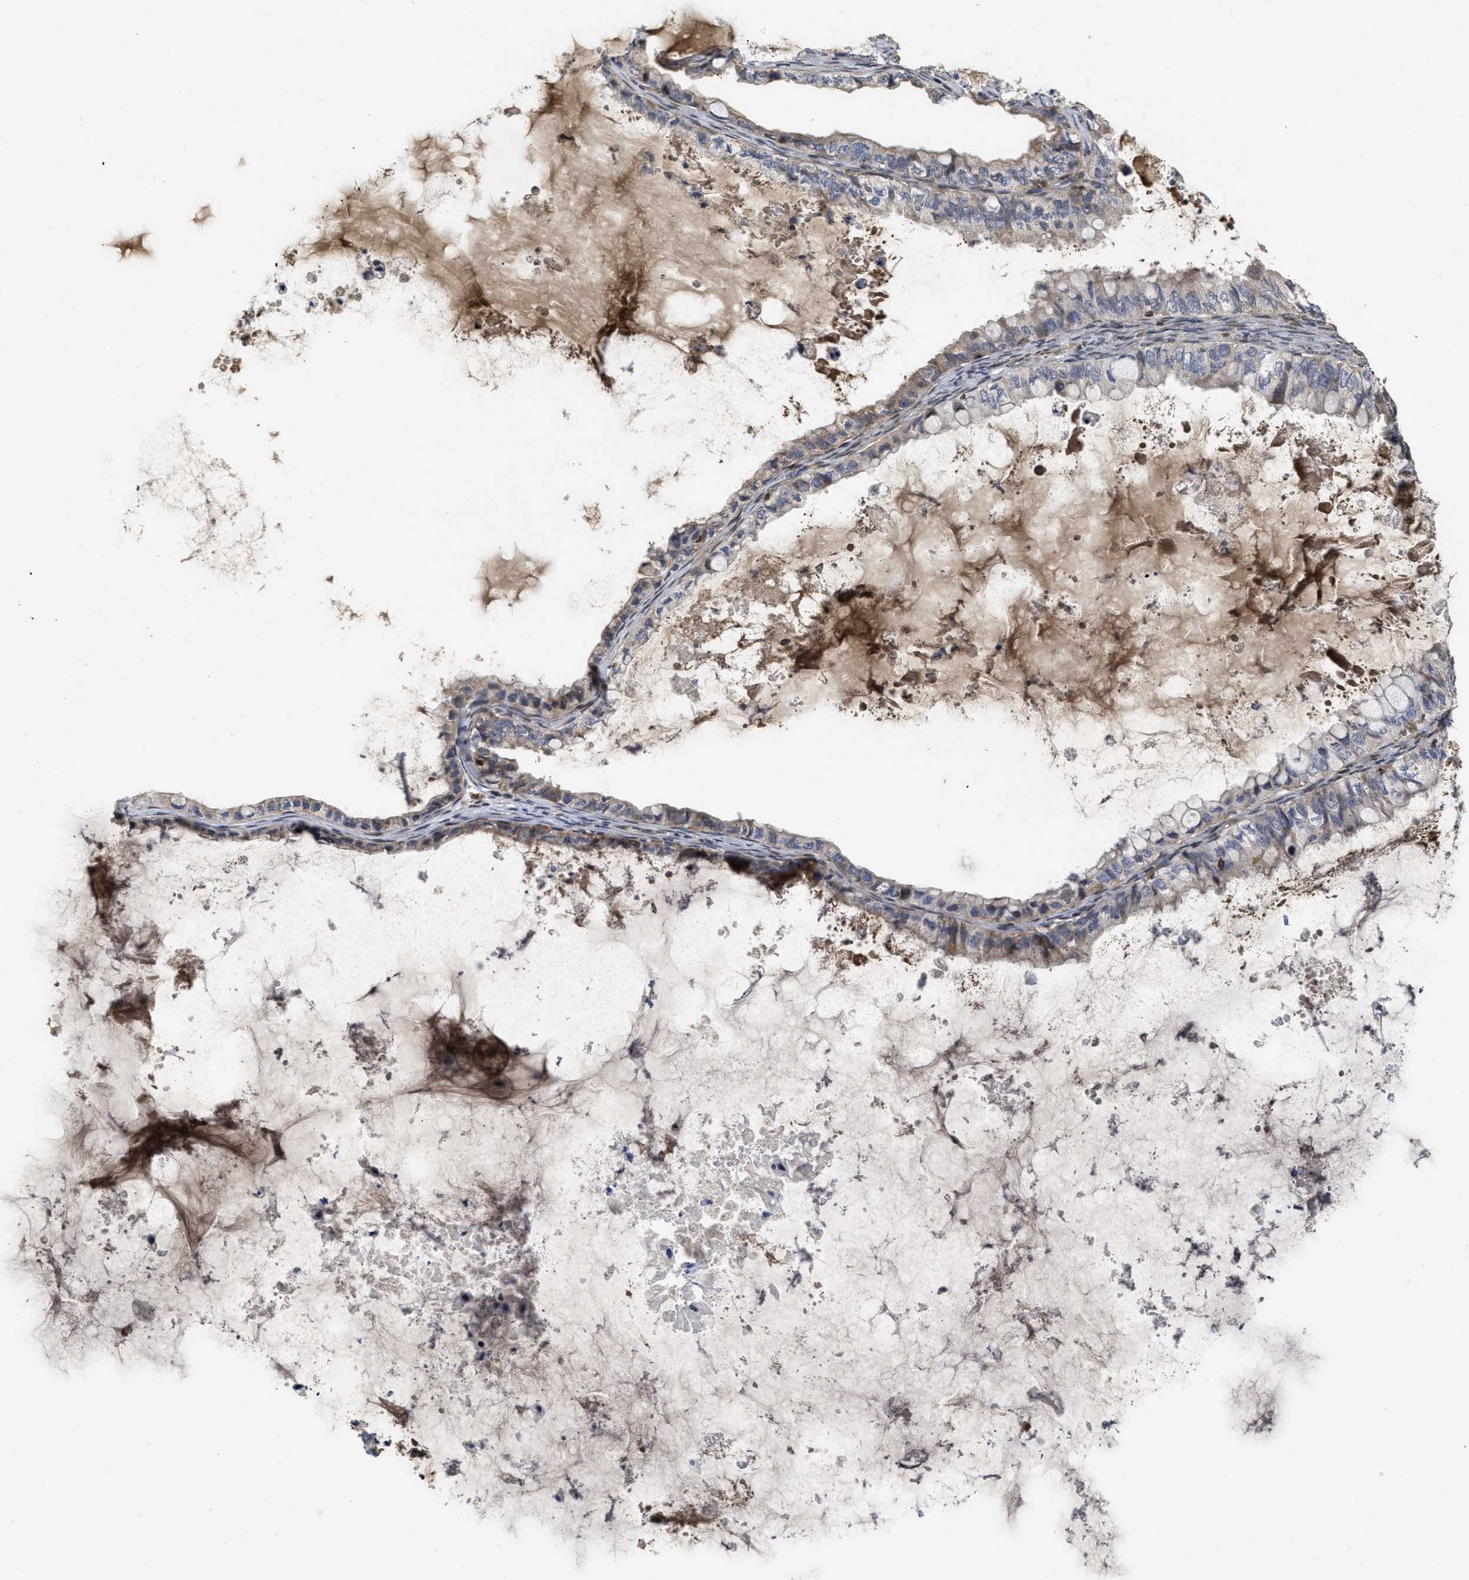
{"staining": {"intensity": "weak", "quantity": "25%-75%", "location": "cytoplasmic/membranous"}, "tissue": "ovarian cancer", "cell_type": "Tumor cells", "image_type": "cancer", "snomed": [{"axis": "morphology", "description": "Cystadenocarcinoma, mucinous, NOS"}, {"axis": "topography", "description": "Ovary"}], "caption": "Protein staining of ovarian cancer tissue demonstrates weak cytoplasmic/membranous staining in about 25%-75% of tumor cells.", "gene": "CBR3", "patient": {"sex": "female", "age": 80}}